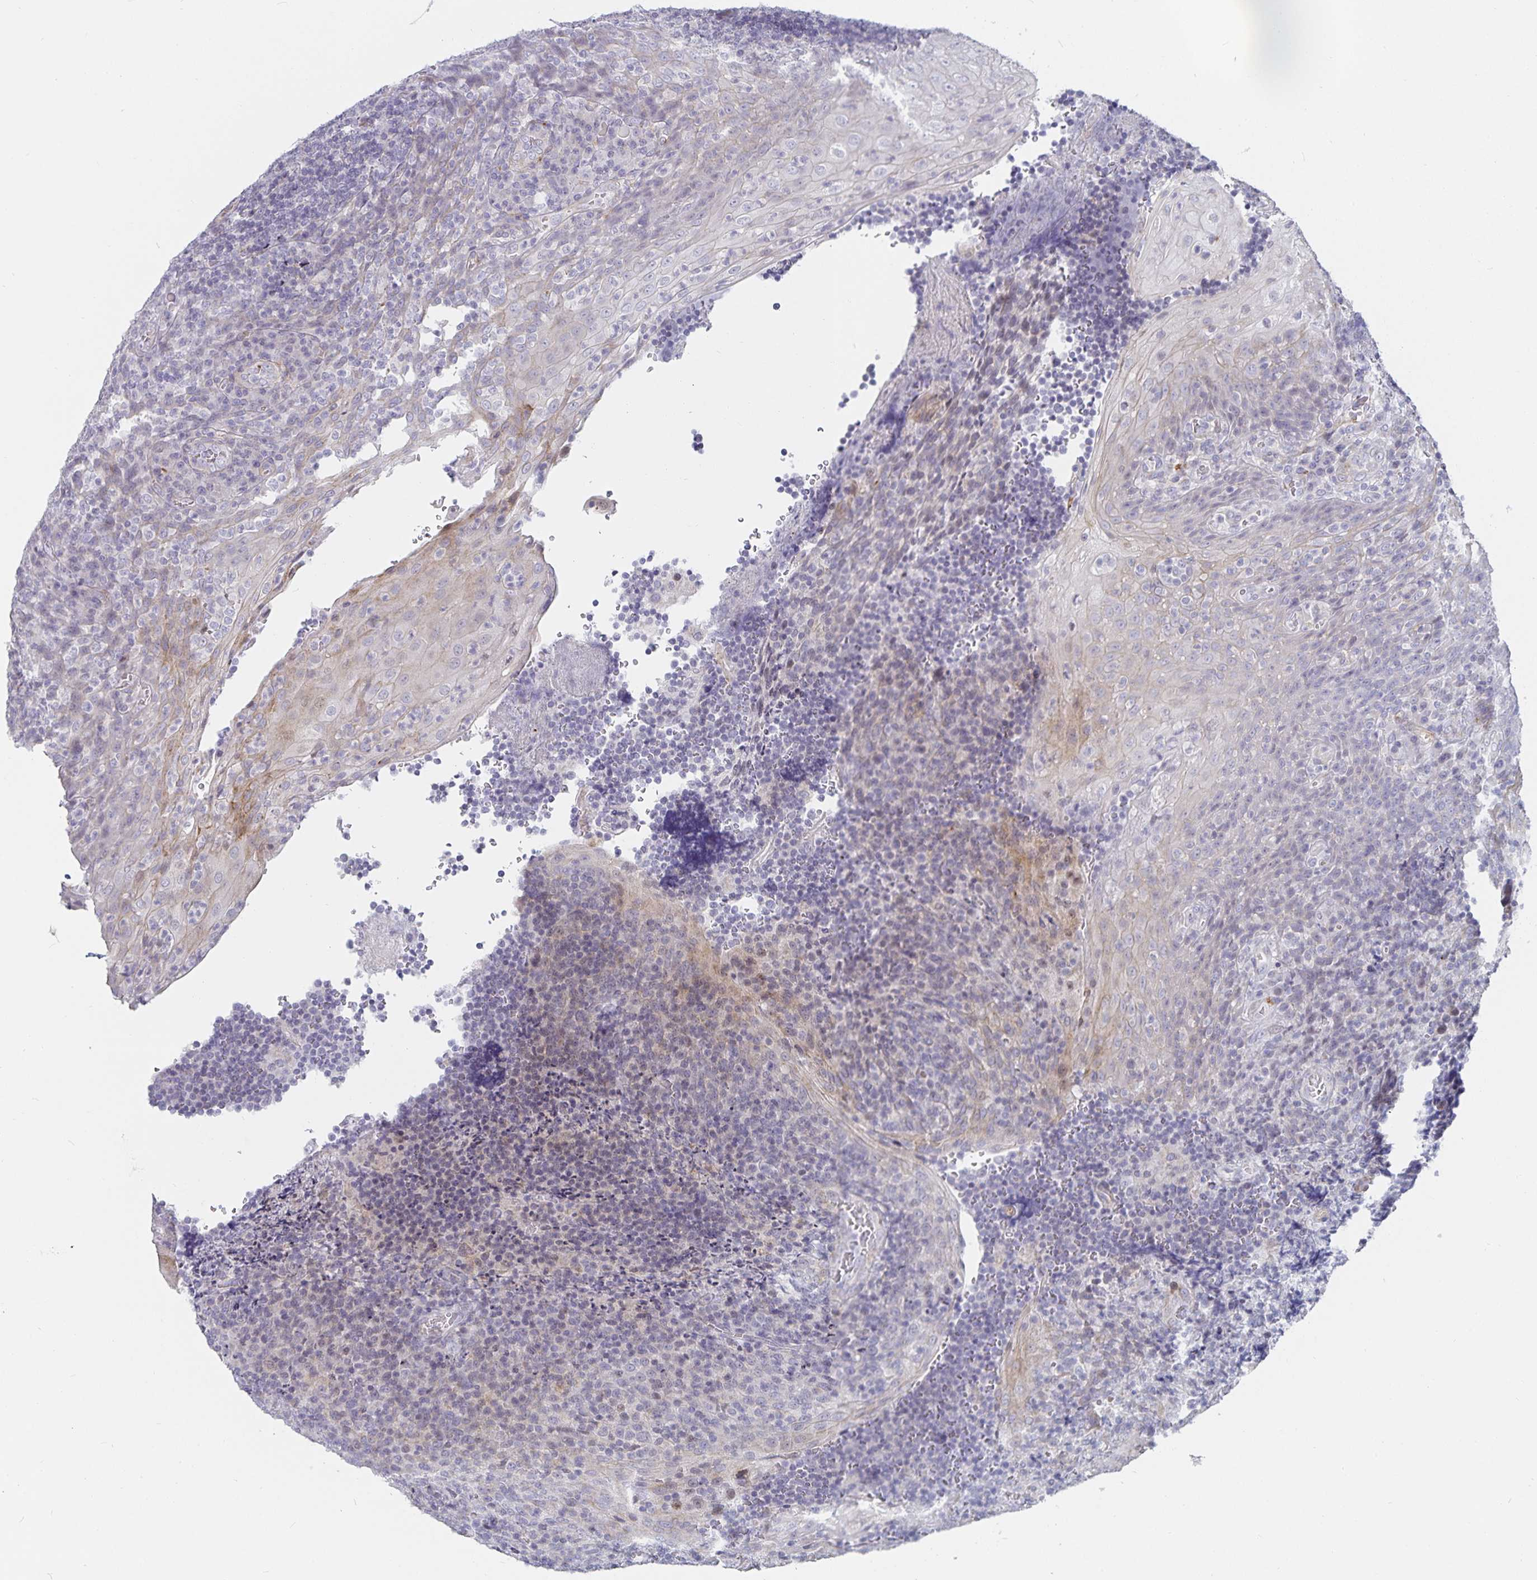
{"staining": {"intensity": "negative", "quantity": "none", "location": "none"}, "tissue": "tonsil", "cell_type": "Non-germinal center cells", "image_type": "normal", "snomed": [{"axis": "morphology", "description": "Normal tissue, NOS"}, {"axis": "topography", "description": "Tonsil"}], "caption": "Human tonsil stained for a protein using immunohistochemistry (IHC) reveals no expression in non-germinal center cells.", "gene": "S100G", "patient": {"sex": "male", "age": 17}}